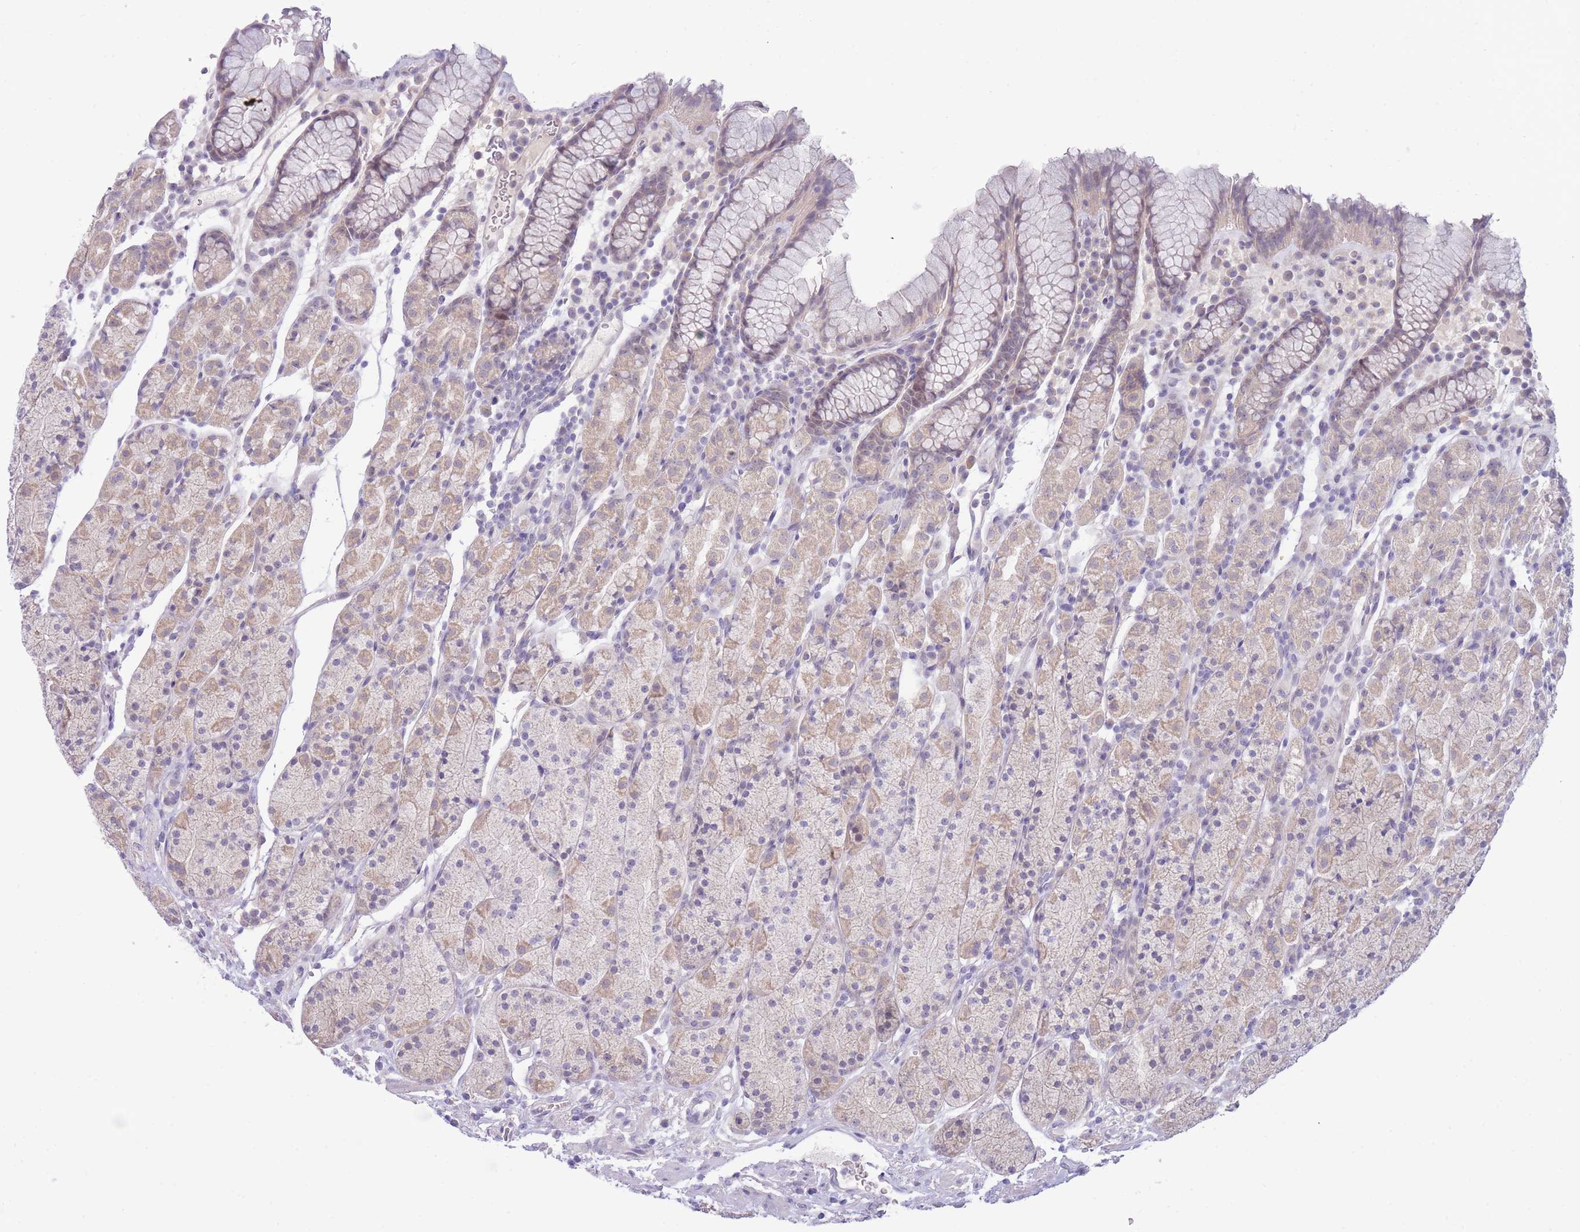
{"staining": {"intensity": "weak", "quantity": "25%-75%", "location": "cytoplasmic/membranous"}, "tissue": "stomach", "cell_type": "Glandular cells", "image_type": "normal", "snomed": [{"axis": "morphology", "description": "Normal tissue, NOS"}, {"axis": "topography", "description": "Stomach, upper"}, {"axis": "topography", "description": "Stomach"}], "caption": "Approximately 25%-75% of glandular cells in normal stomach display weak cytoplasmic/membranous protein expression as visualized by brown immunohistochemical staining.", "gene": "FBXO46", "patient": {"sex": "male", "age": 62}}